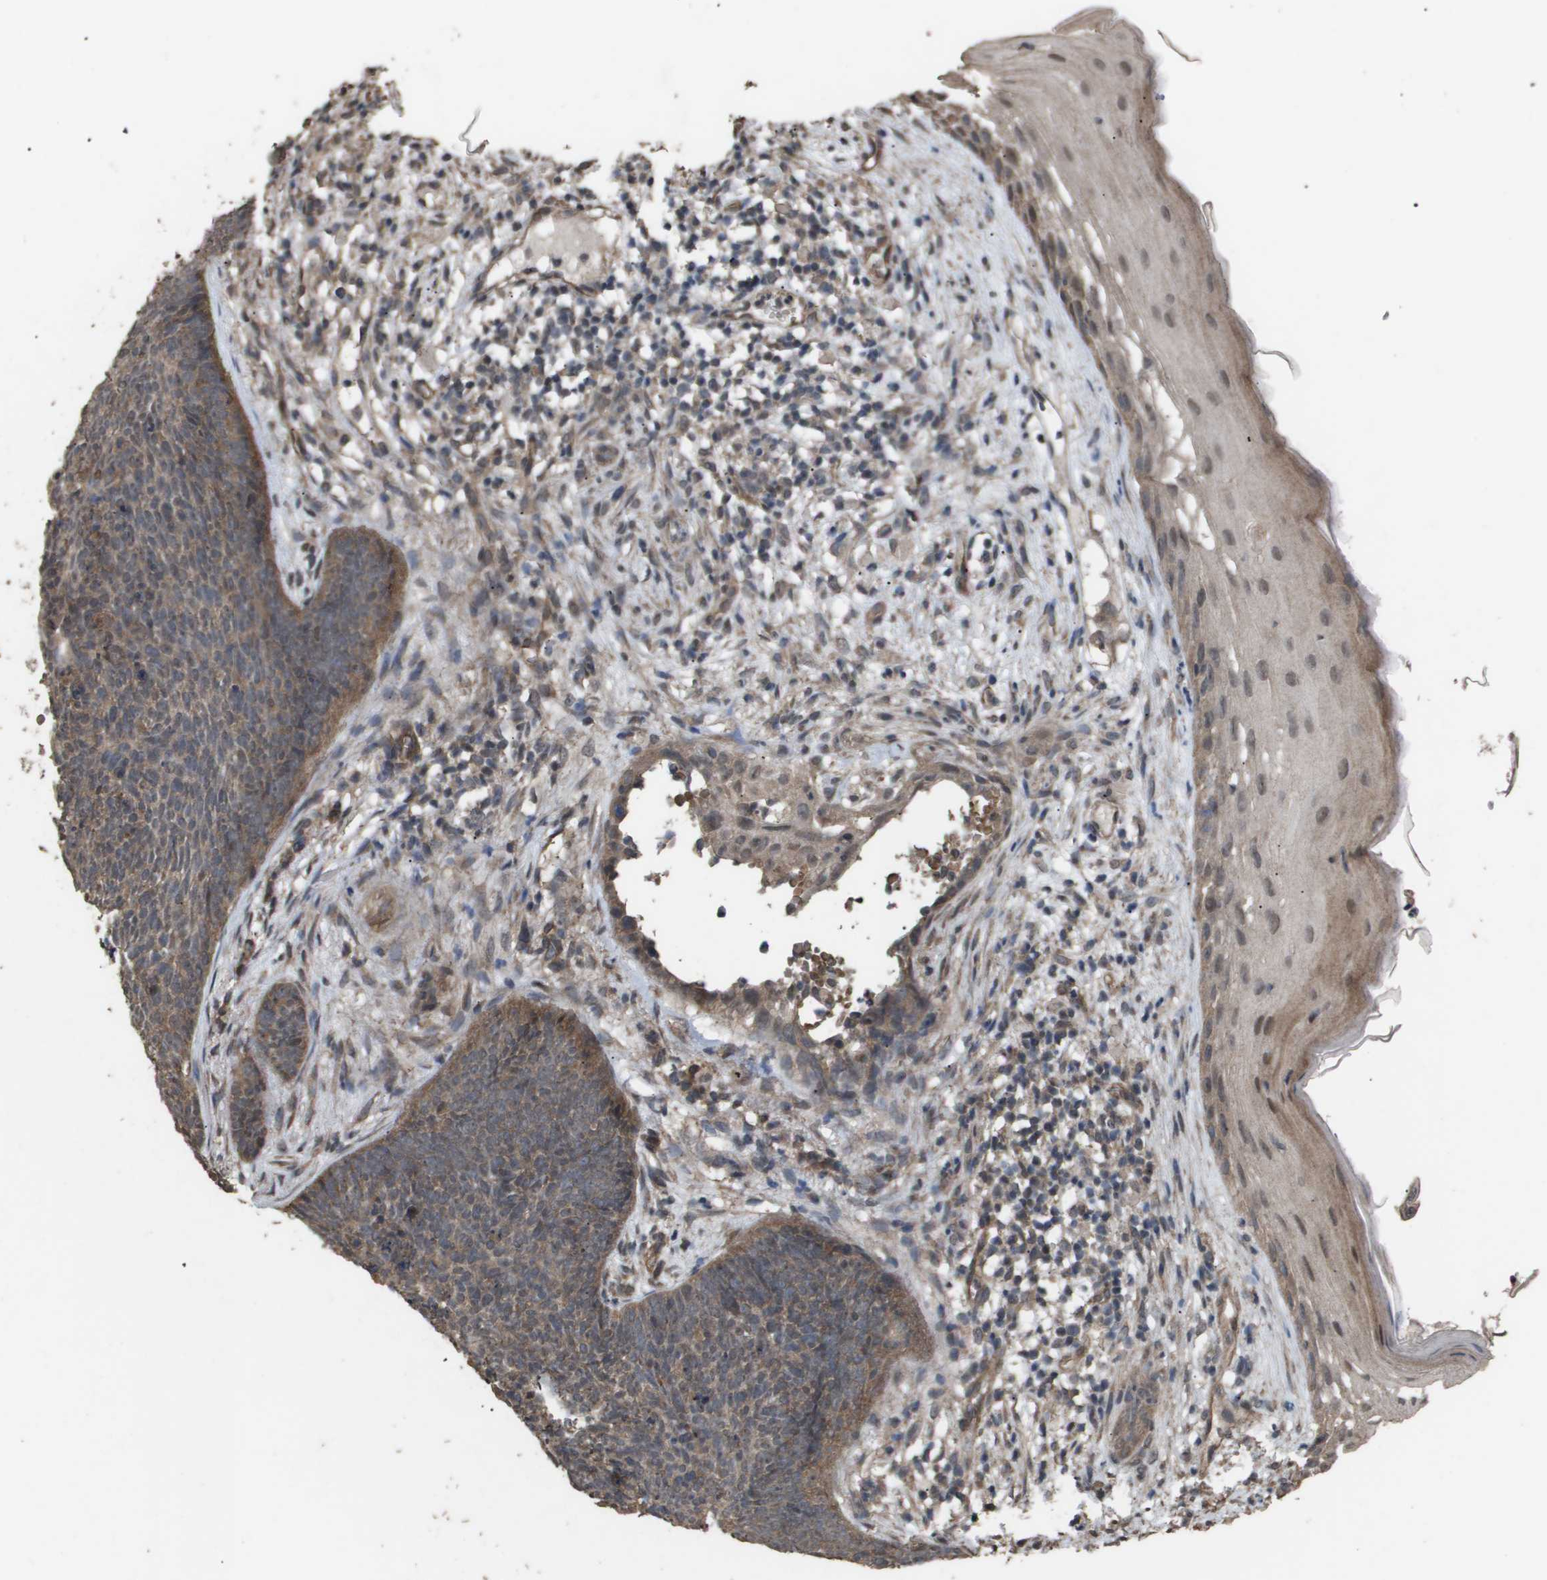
{"staining": {"intensity": "moderate", "quantity": ">75%", "location": "cytoplasmic/membranous"}, "tissue": "skin cancer", "cell_type": "Tumor cells", "image_type": "cancer", "snomed": [{"axis": "morphology", "description": "Basal cell carcinoma"}, {"axis": "topography", "description": "Skin"}], "caption": "Moderate cytoplasmic/membranous staining is seen in approximately >75% of tumor cells in basal cell carcinoma (skin). The staining was performed using DAB (3,3'-diaminobenzidine) to visualize the protein expression in brown, while the nuclei were stained in blue with hematoxylin (Magnification: 20x).", "gene": "CUL5", "patient": {"sex": "female", "age": 70}}